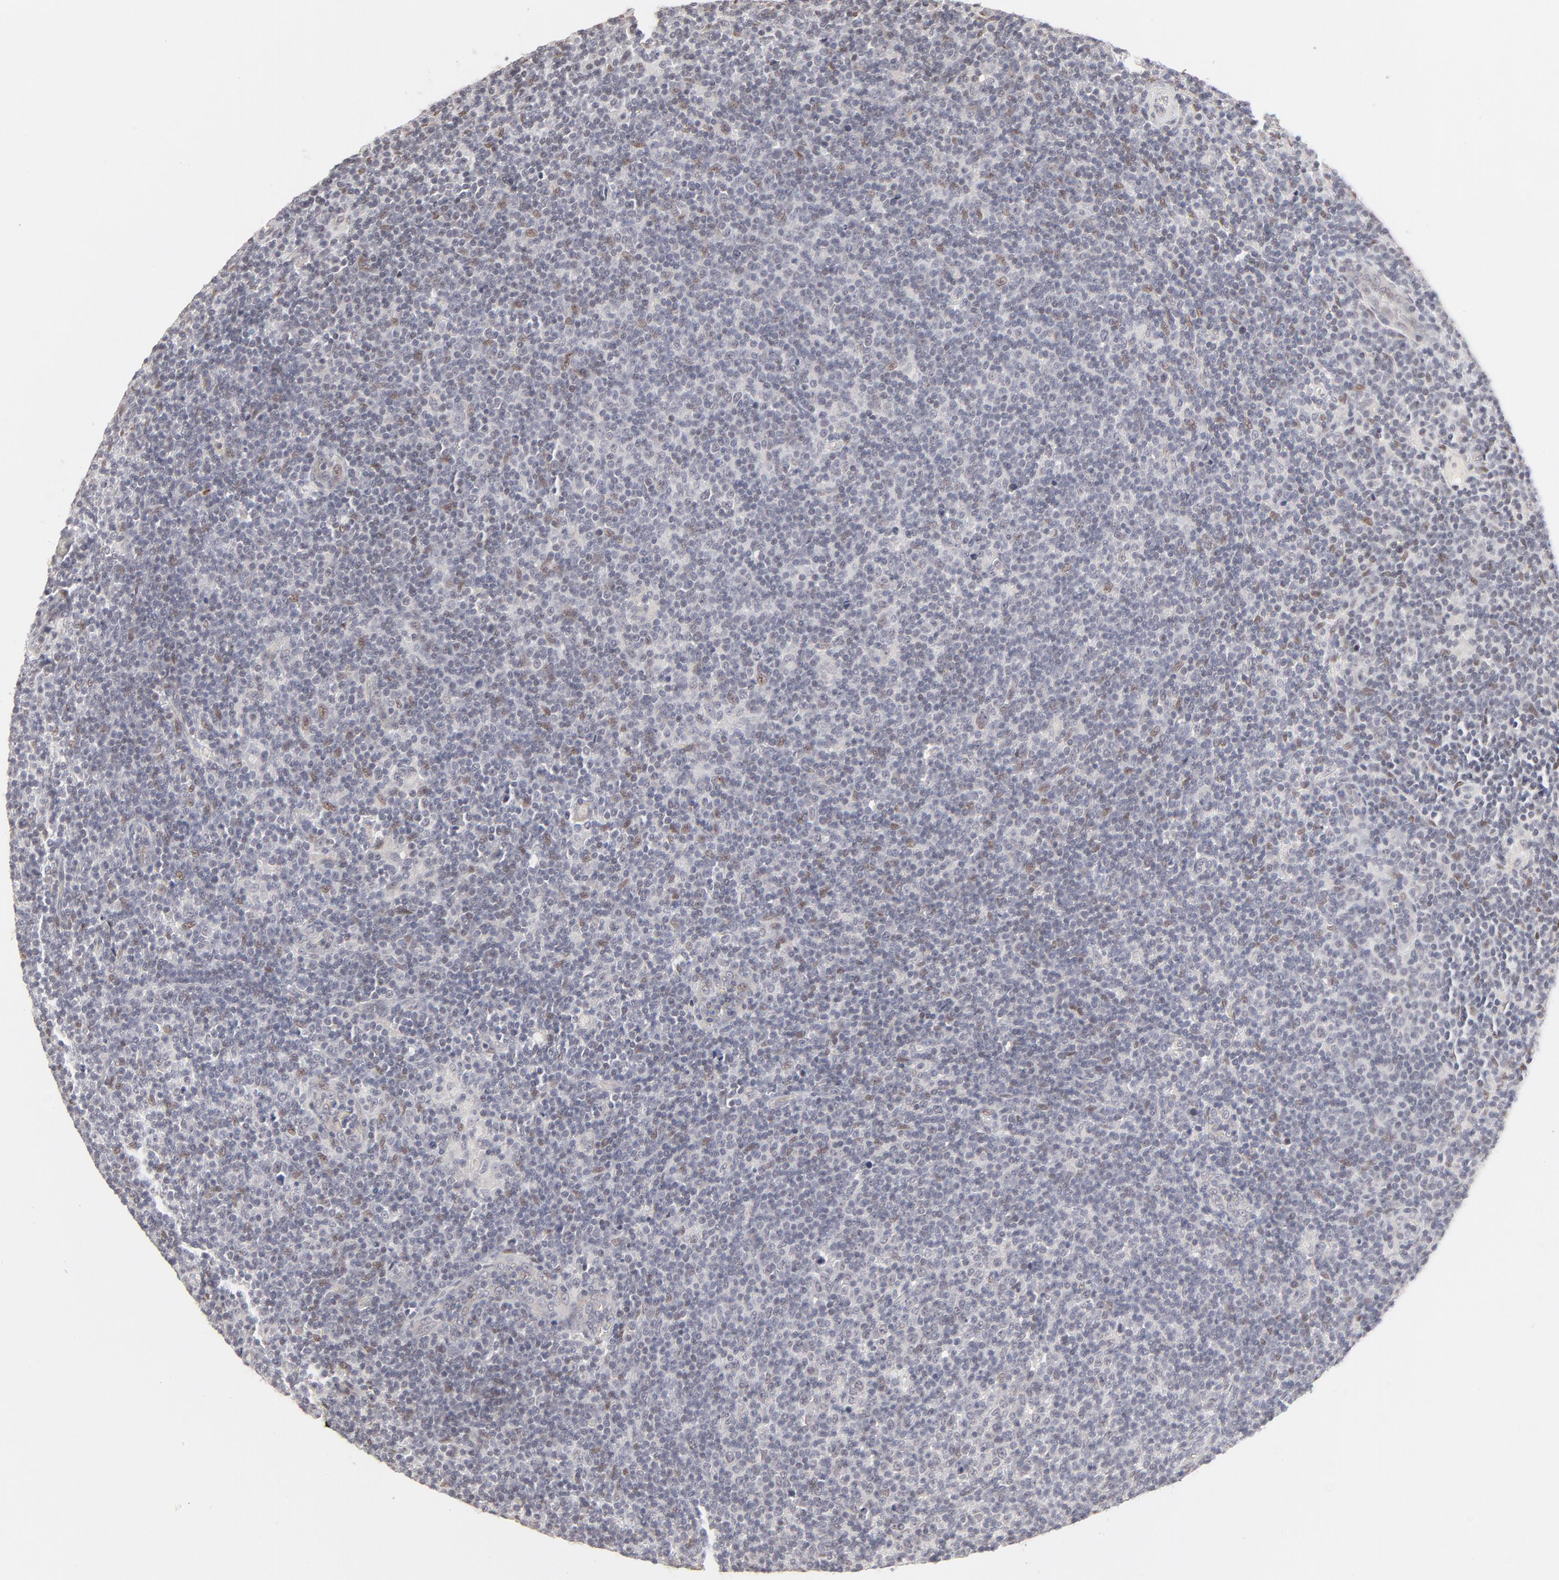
{"staining": {"intensity": "weak", "quantity": "<25%", "location": "nuclear"}, "tissue": "lymphoma", "cell_type": "Tumor cells", "image_type": "cancer", "snomed": [{"axis": "morphology", "description": "Malignant lymphoma, non-Hodgkin's type, Low grade"}, {"axis": "topography", "description": "Lymph node"}], "caption": "The micrograph demonstrates no staining of tumor cells in malignant lymphoma, non-Hodgkin's type (low-grade).", "gene": "PBX3", "patient": {"sex": "male", "age": 70}}